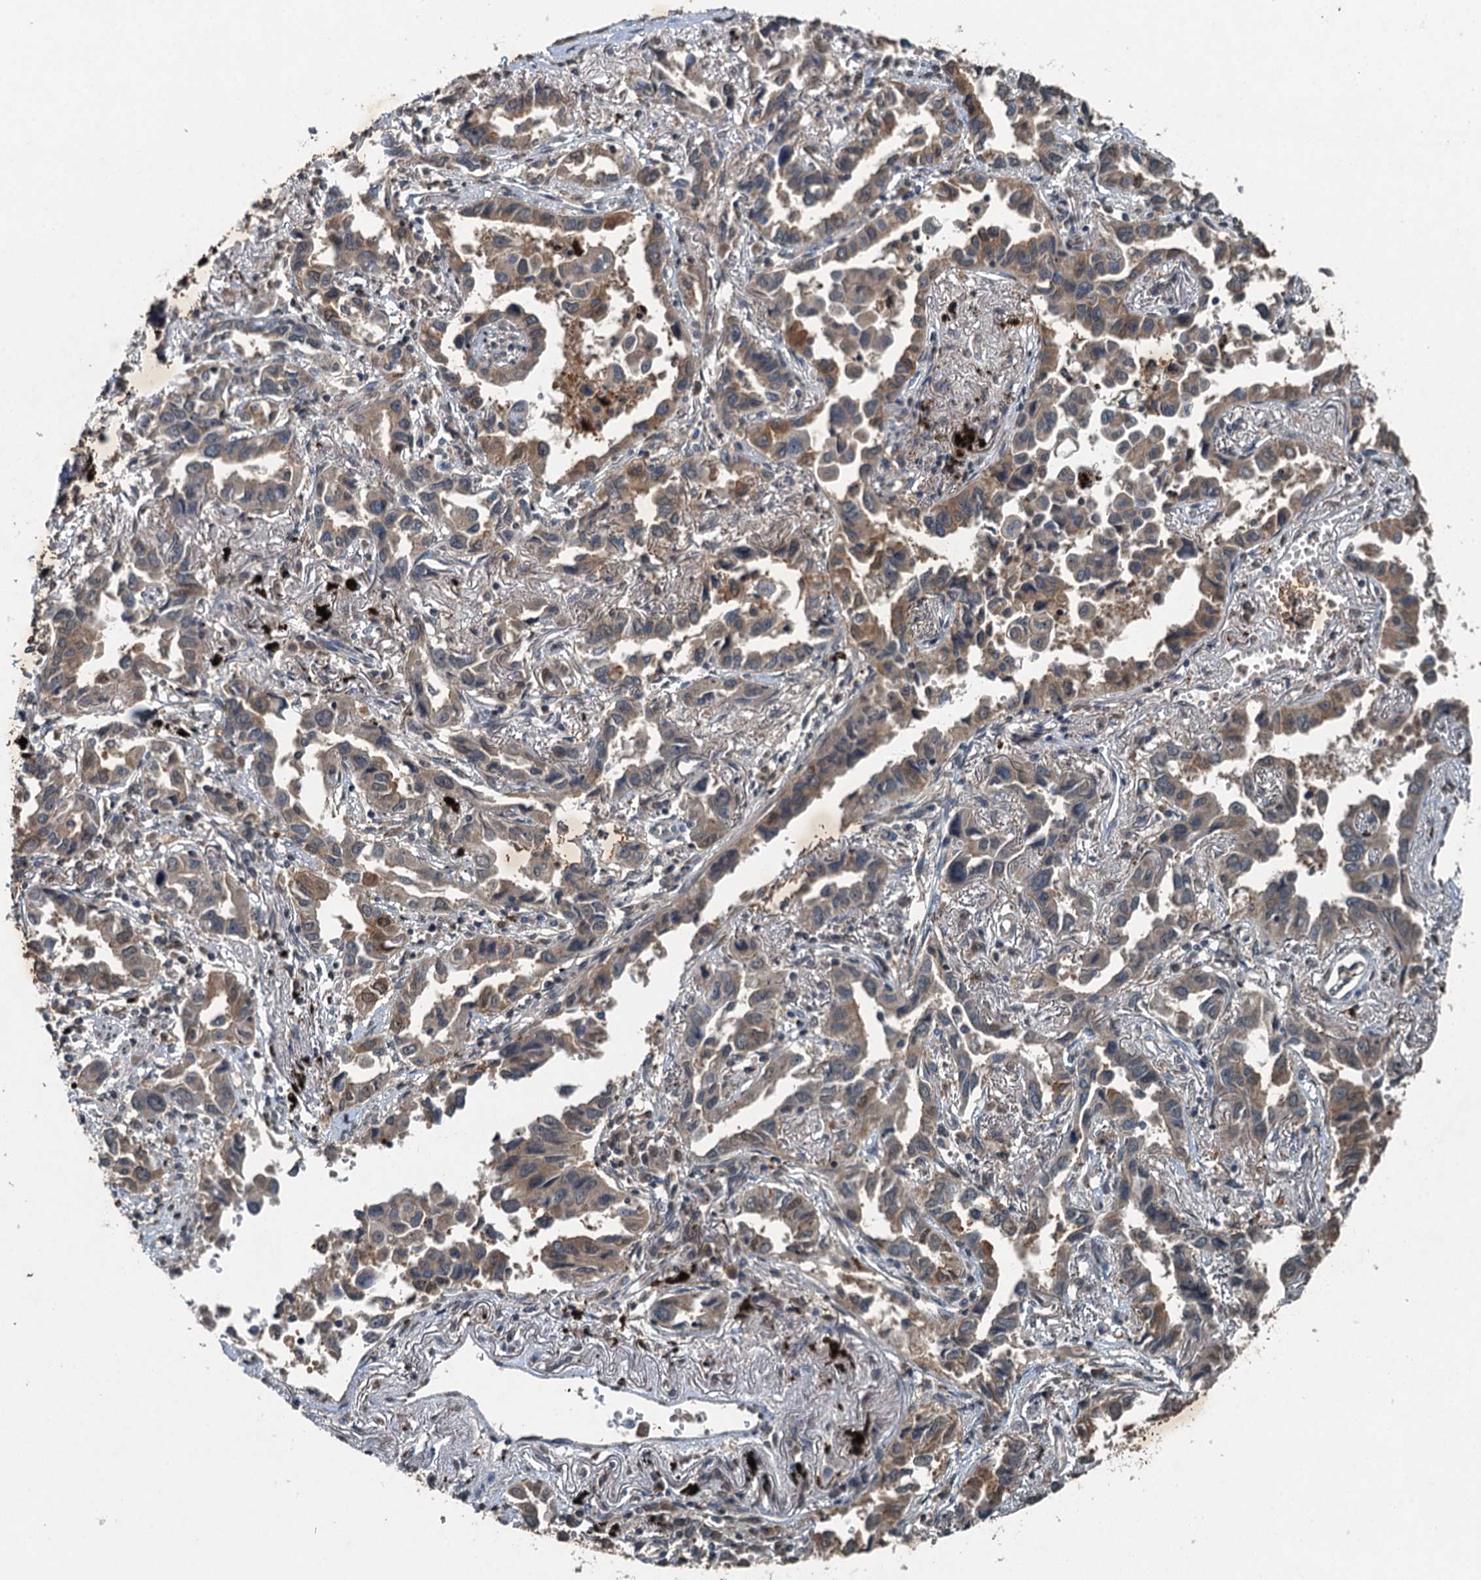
{"staining": {"intensity": "weak", "quantity": "25%-75%", "location": "cytoplasmic/membranous"}, "tissue": "lung cancer", "cell_type": "Tumor cells", "image_type": "cancer", "snomed": [{"axis": "morphology", "description": "Adenocarcinoma, NOS"}, {"axis": "topography", "description": "Lung"}], "caption": "Lung cancer (adenocarcinoma) stained with a brown dye displays weak cytoplasmic/membranous positive positivity in about 25%-75% of tumor cells.", "gene": "TCTN1", "patient": {"sex": "male", "age": 67}}